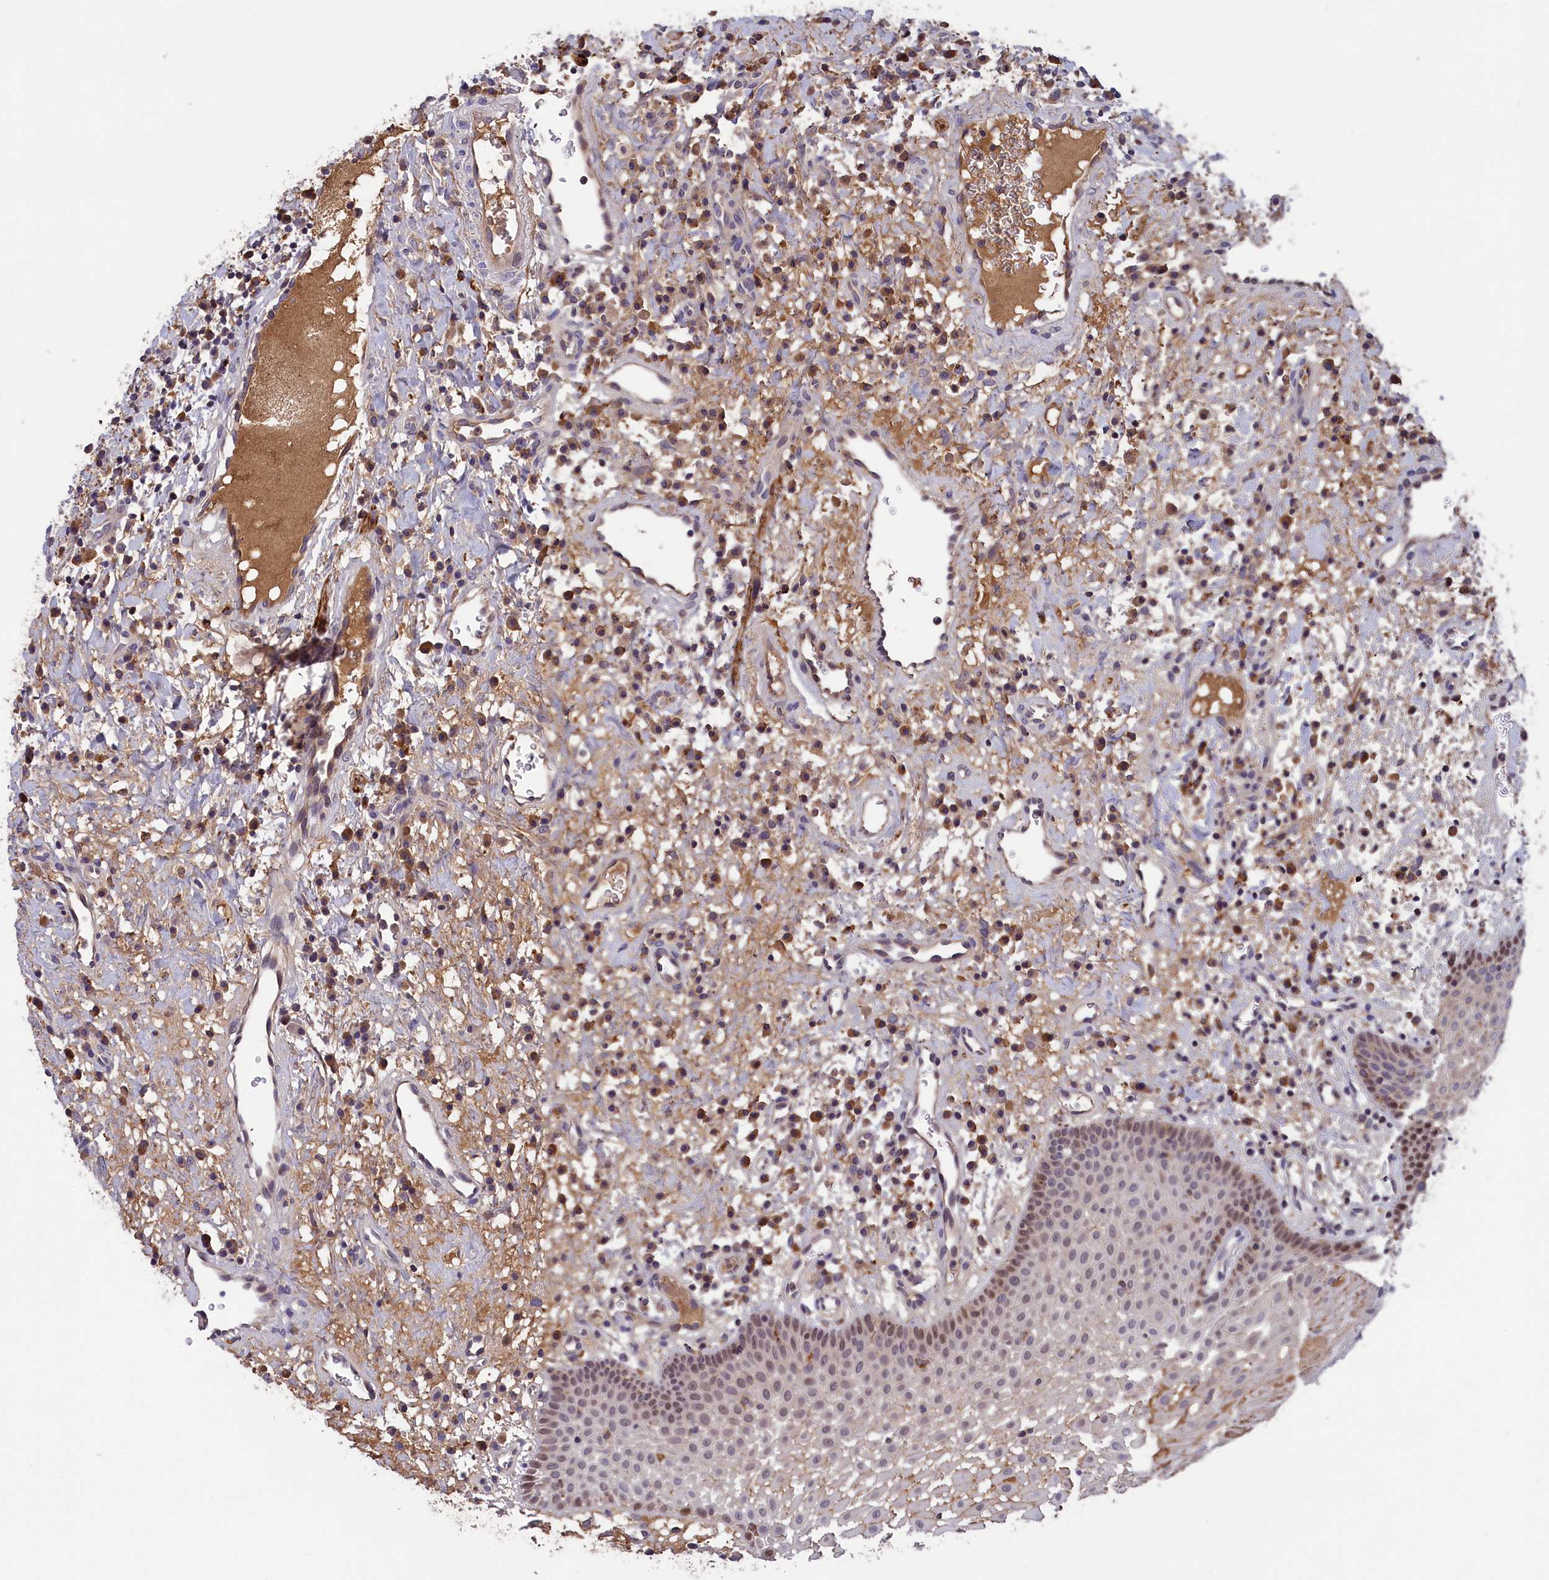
{"staining": {"intensity": "weak", "quantity": "25%-75%", "location": "cytoplasmic/membranous,nuclear"}, "tissue": "oral mucosa", "cell_type": "Squamous epithelial cells", "image_type": "normal", "snomed": [{"axis": "morphology", "description": "Normal tissue, NOS"}, {"axis": "topography", "description": "Oral tissue"}], "caption": "Squamous epithelial cells demonstrate low levels of weak cytoplasmic/membranous,nuclear positivity in about 25%-75% of cells in normal human oral mucosa.", "gene": "STYX", "patient": {"sex": "male", "age": 74}}